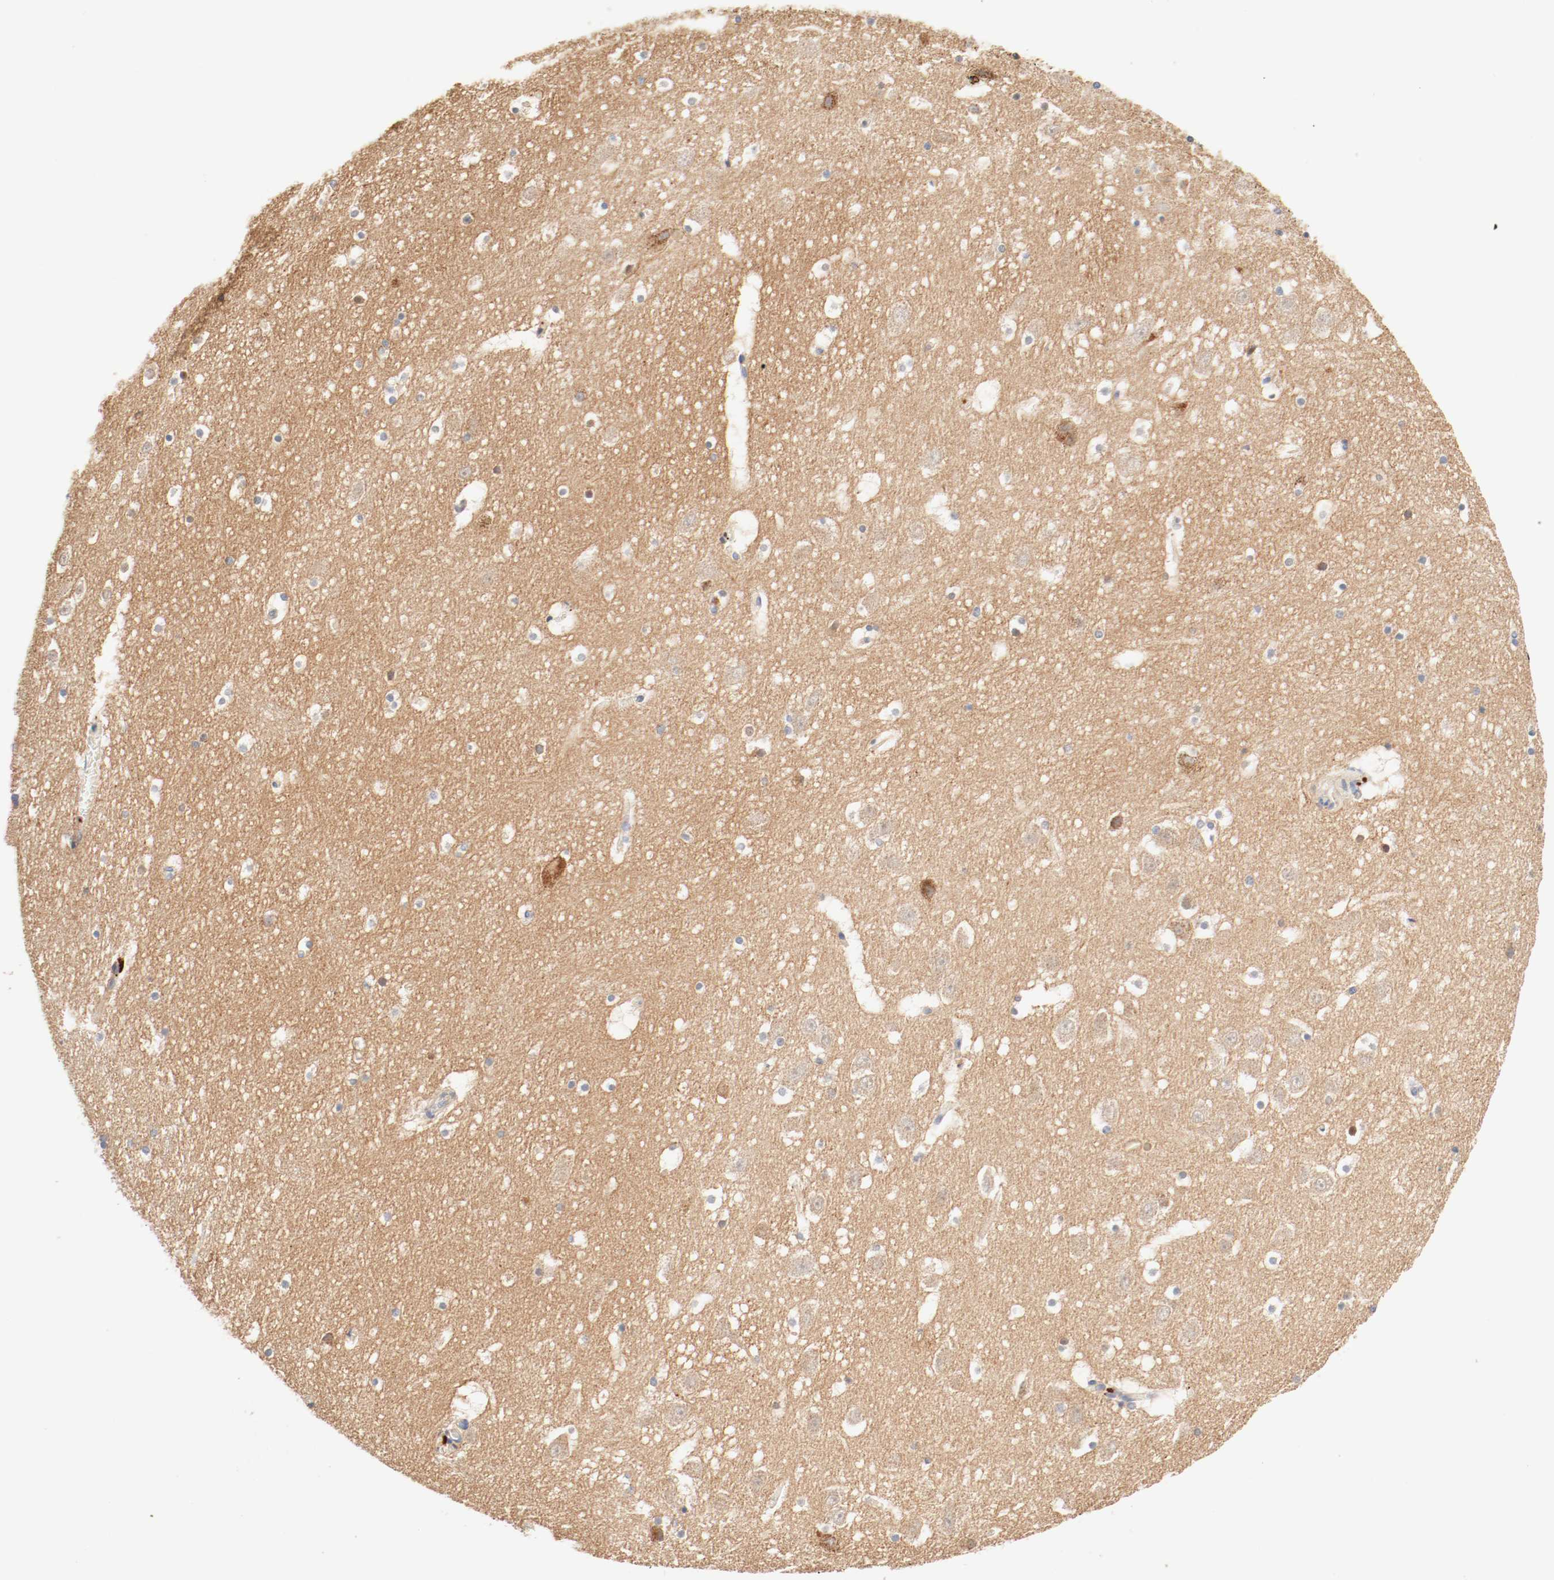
{"staining": {"intensity": "moderate", "quantity": "<25%", "location": "cytoplasmic/membranous"}, "tissue": "hippocampus", "cell_type": "Glial cells", "image_type": "normal", "snomed": [{"axis": "morphology", "description": "Normal tissue, NOS"}, {"axis": "topography", "description": "Hippocampus"}], "caption": "Immunohistochemical staining of normal hippocampus displays moderate cytoplasmic/membranous protein staining in about <25% of glial cells. Immunohistochemistry stains the protein of interest in brown and the nuclei are stained blue.", "gene": "GIT1", "patient": {"sex": "male", "age": 45}}